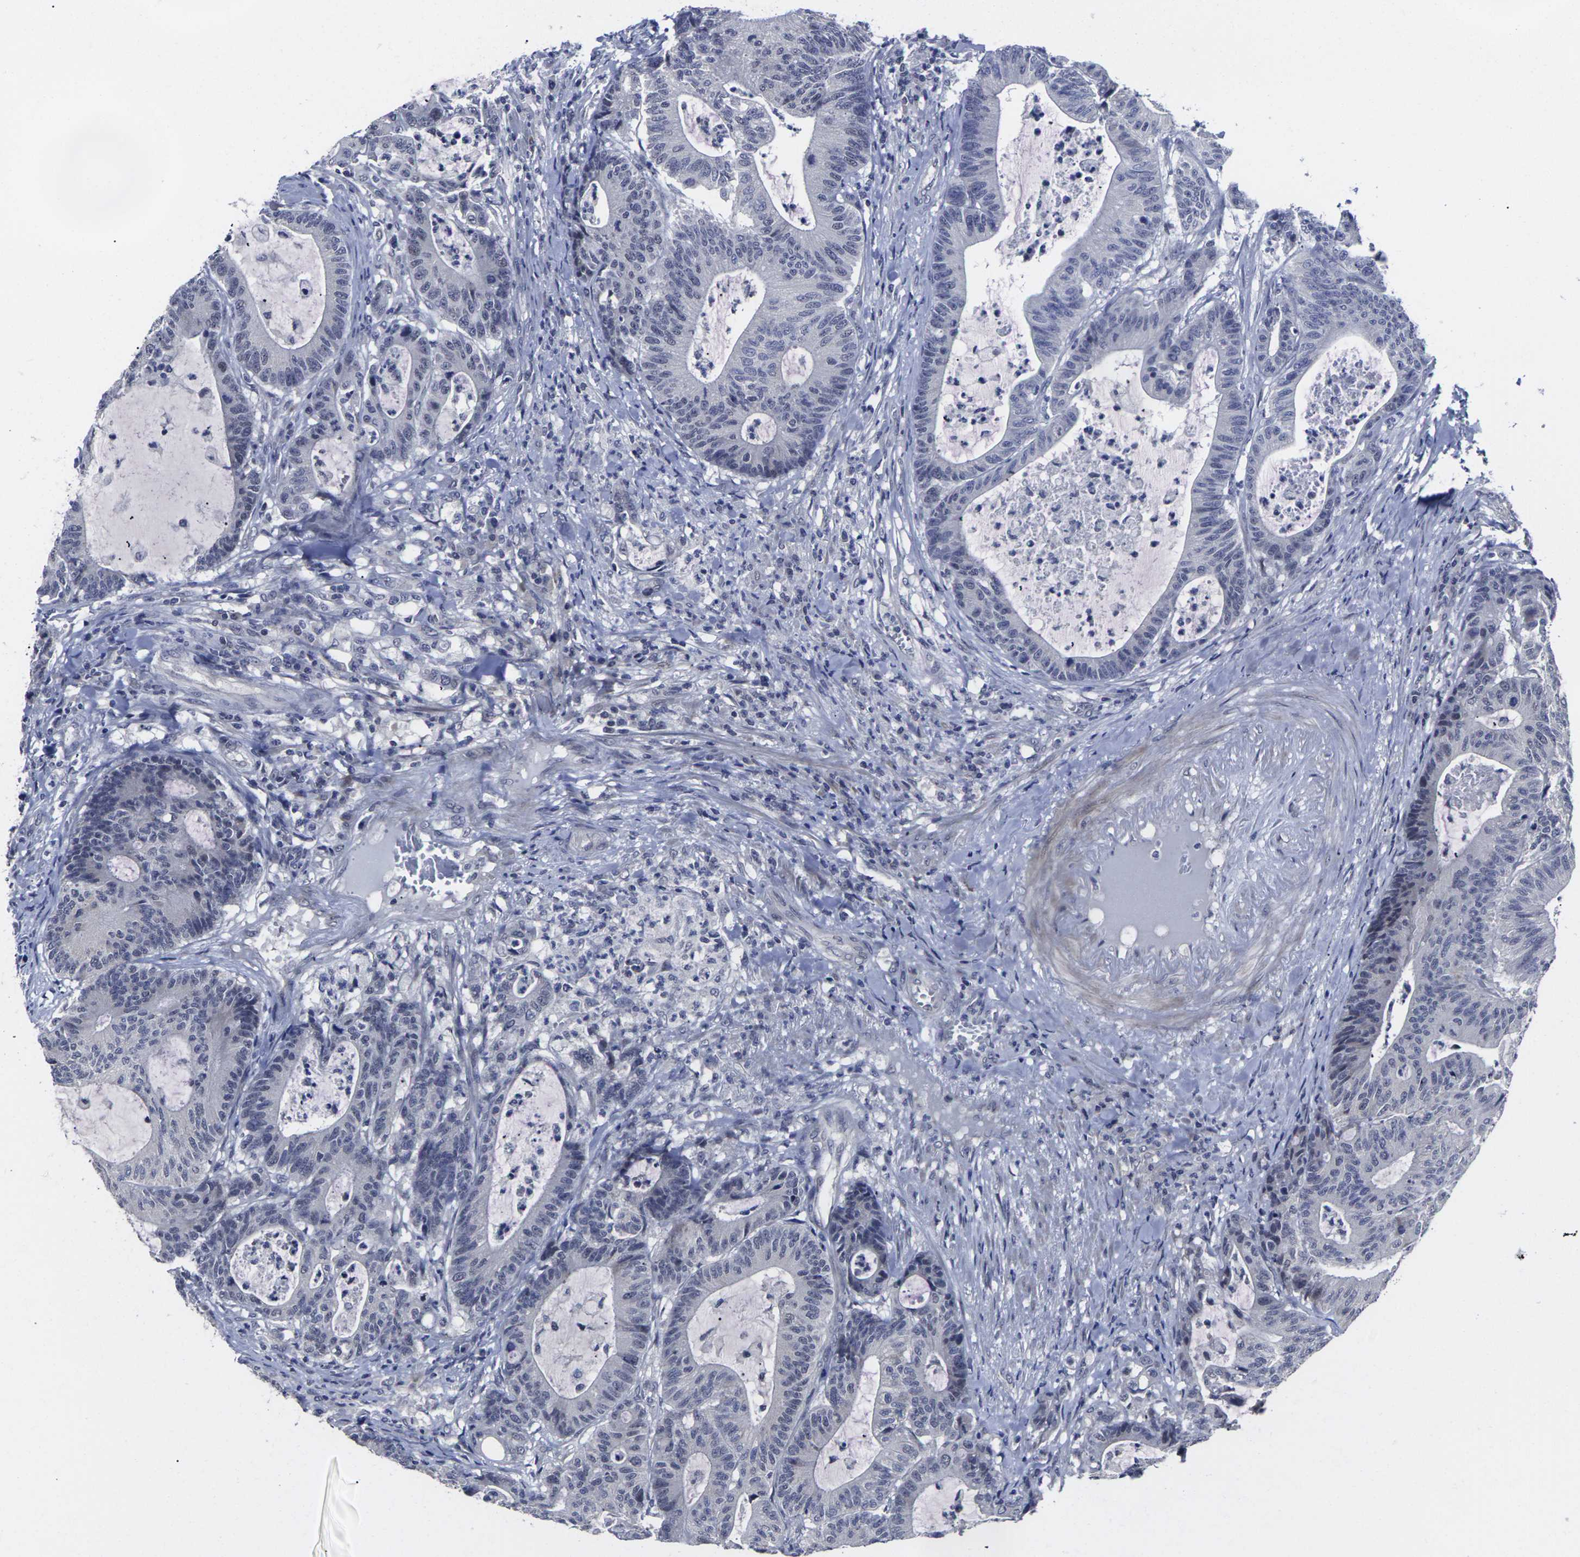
{"staining": {"intensity": "negative", "quantity": "none", "location": "none"}, "tissue": "colorectal cancer", "cell_type": "Tumor cells", "image_type": "cancer", "snomed": [{"axis": "morphology", "description": "Adenocarcinoma, NOS"}, {"axis": "topography", "description": "Colon"}], "caption": "Tumor cells show no significant staining in colorectal adenocarcinoma.", "gene": "MSANTD4", "patient": {"sex": "female", "age": 84}}